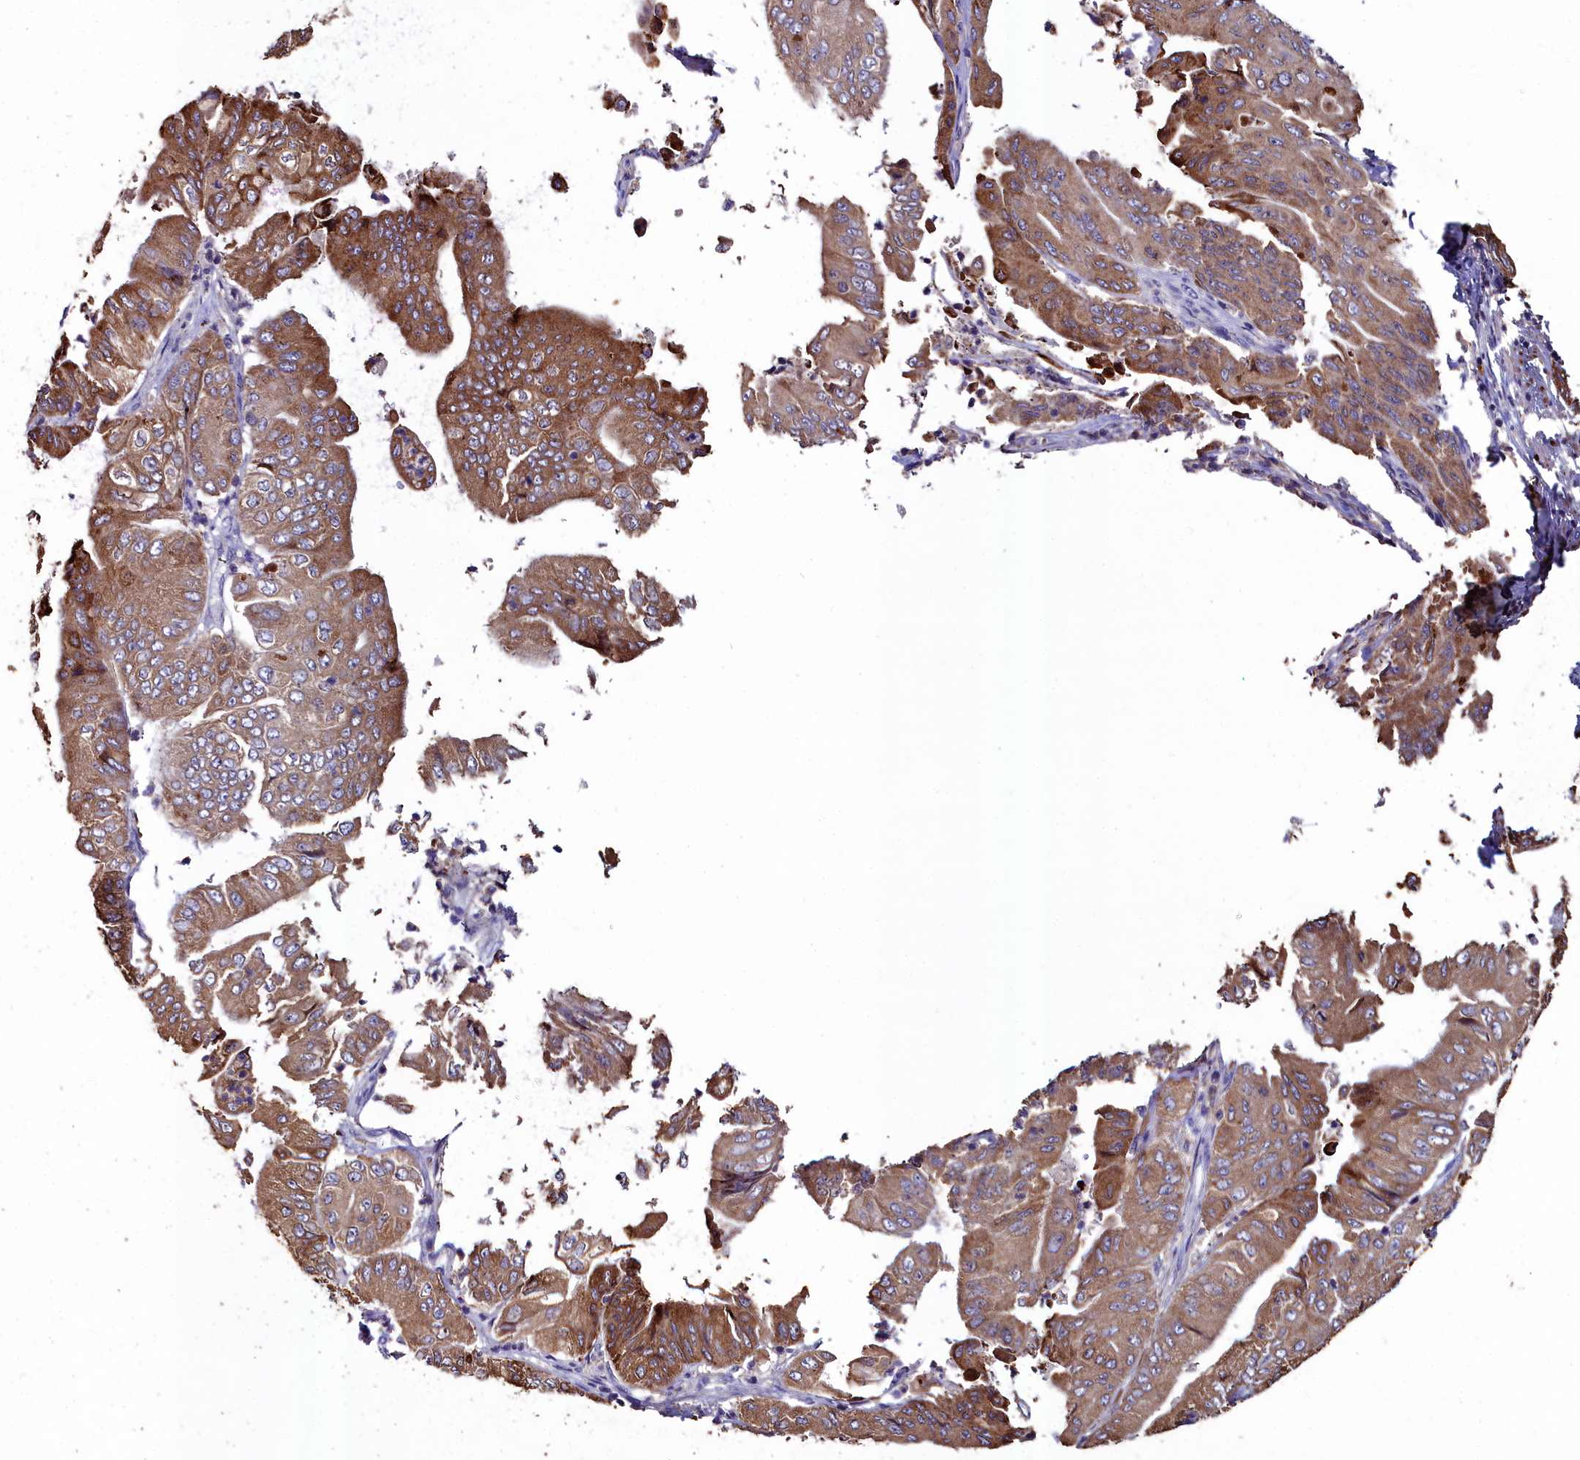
{"staining": {"intensity": "moderate", "quantity": ">75%", "location": "cytoplasmic/membranous"}, "tissue": "pancreatic cancer", "cell_type": "Tumor cells", "image_type": "cancer", "snomed": [{"axis": "morphology", "description": "Adenocarcinoma, NOS"}, {"axis": "topography", "description": "Pancreas"}], "caption": "Protein staining by IHC demonstrates moderate cytoplasmic/membranous expression in about >75% of tumor cells in pancreatic adenocarcinoma.", "gene": "AMBRA1", "patient": {"sex": "female", "age": 77}}